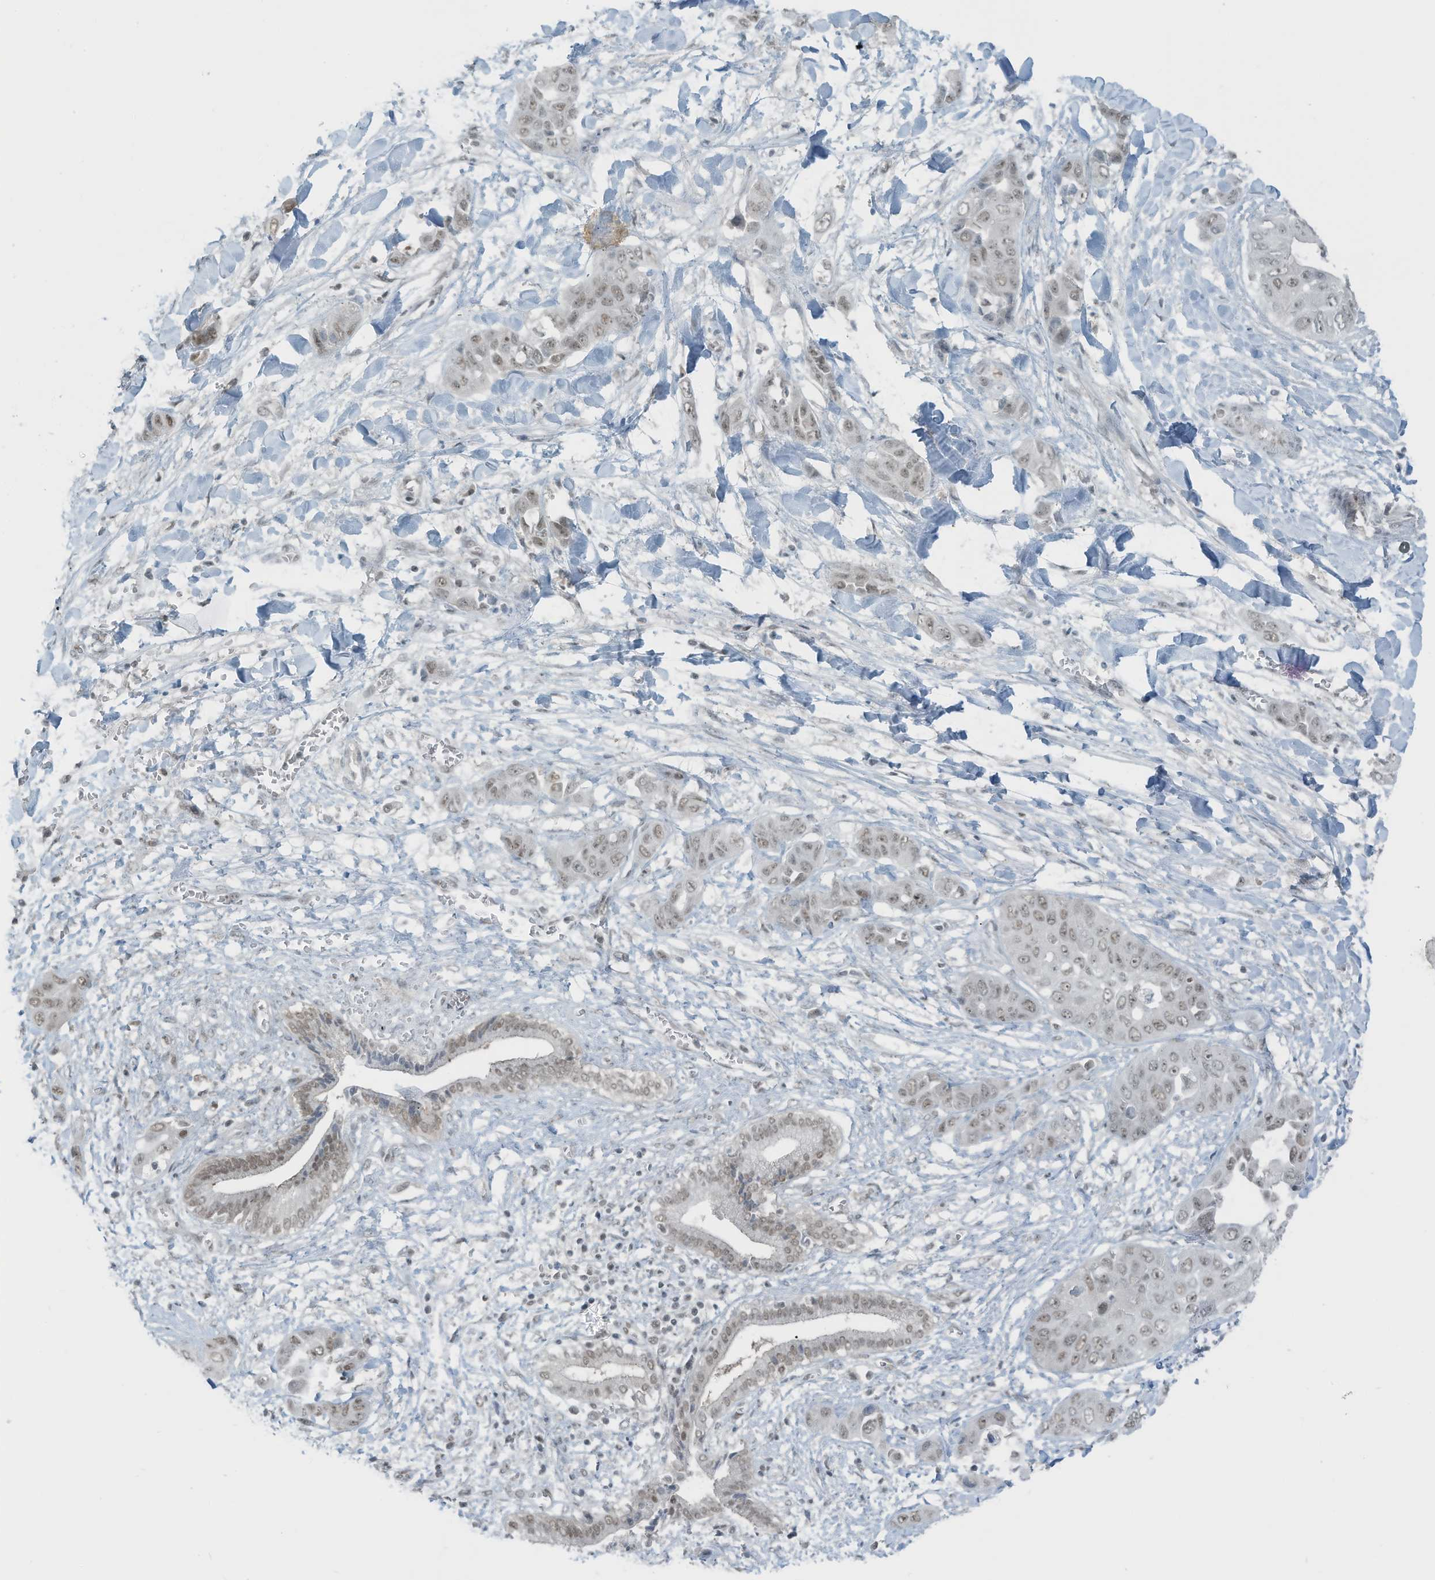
{"staining": {"intensity": "moderate", "quantity": ">75%", "location": "nuclear"}, "tissue": "liver cancer", "cell_type": "Tumor cells", "image_type": "cancer", "snomed": [{"axis": "morphology", "description": "Cholangiocarcinoma"}, {"axis": "topography", "description": "Liver"}], "caption": "Immunohistochemical staining of liver cholangiocarcinoma exhibits medium levels of moderate nuclear protein expression in approximately >75% of tumor cells. Nuclei are stained in blue.", "gene": "WRNIP1", "patient": {"sex": "female", "age": 52}}